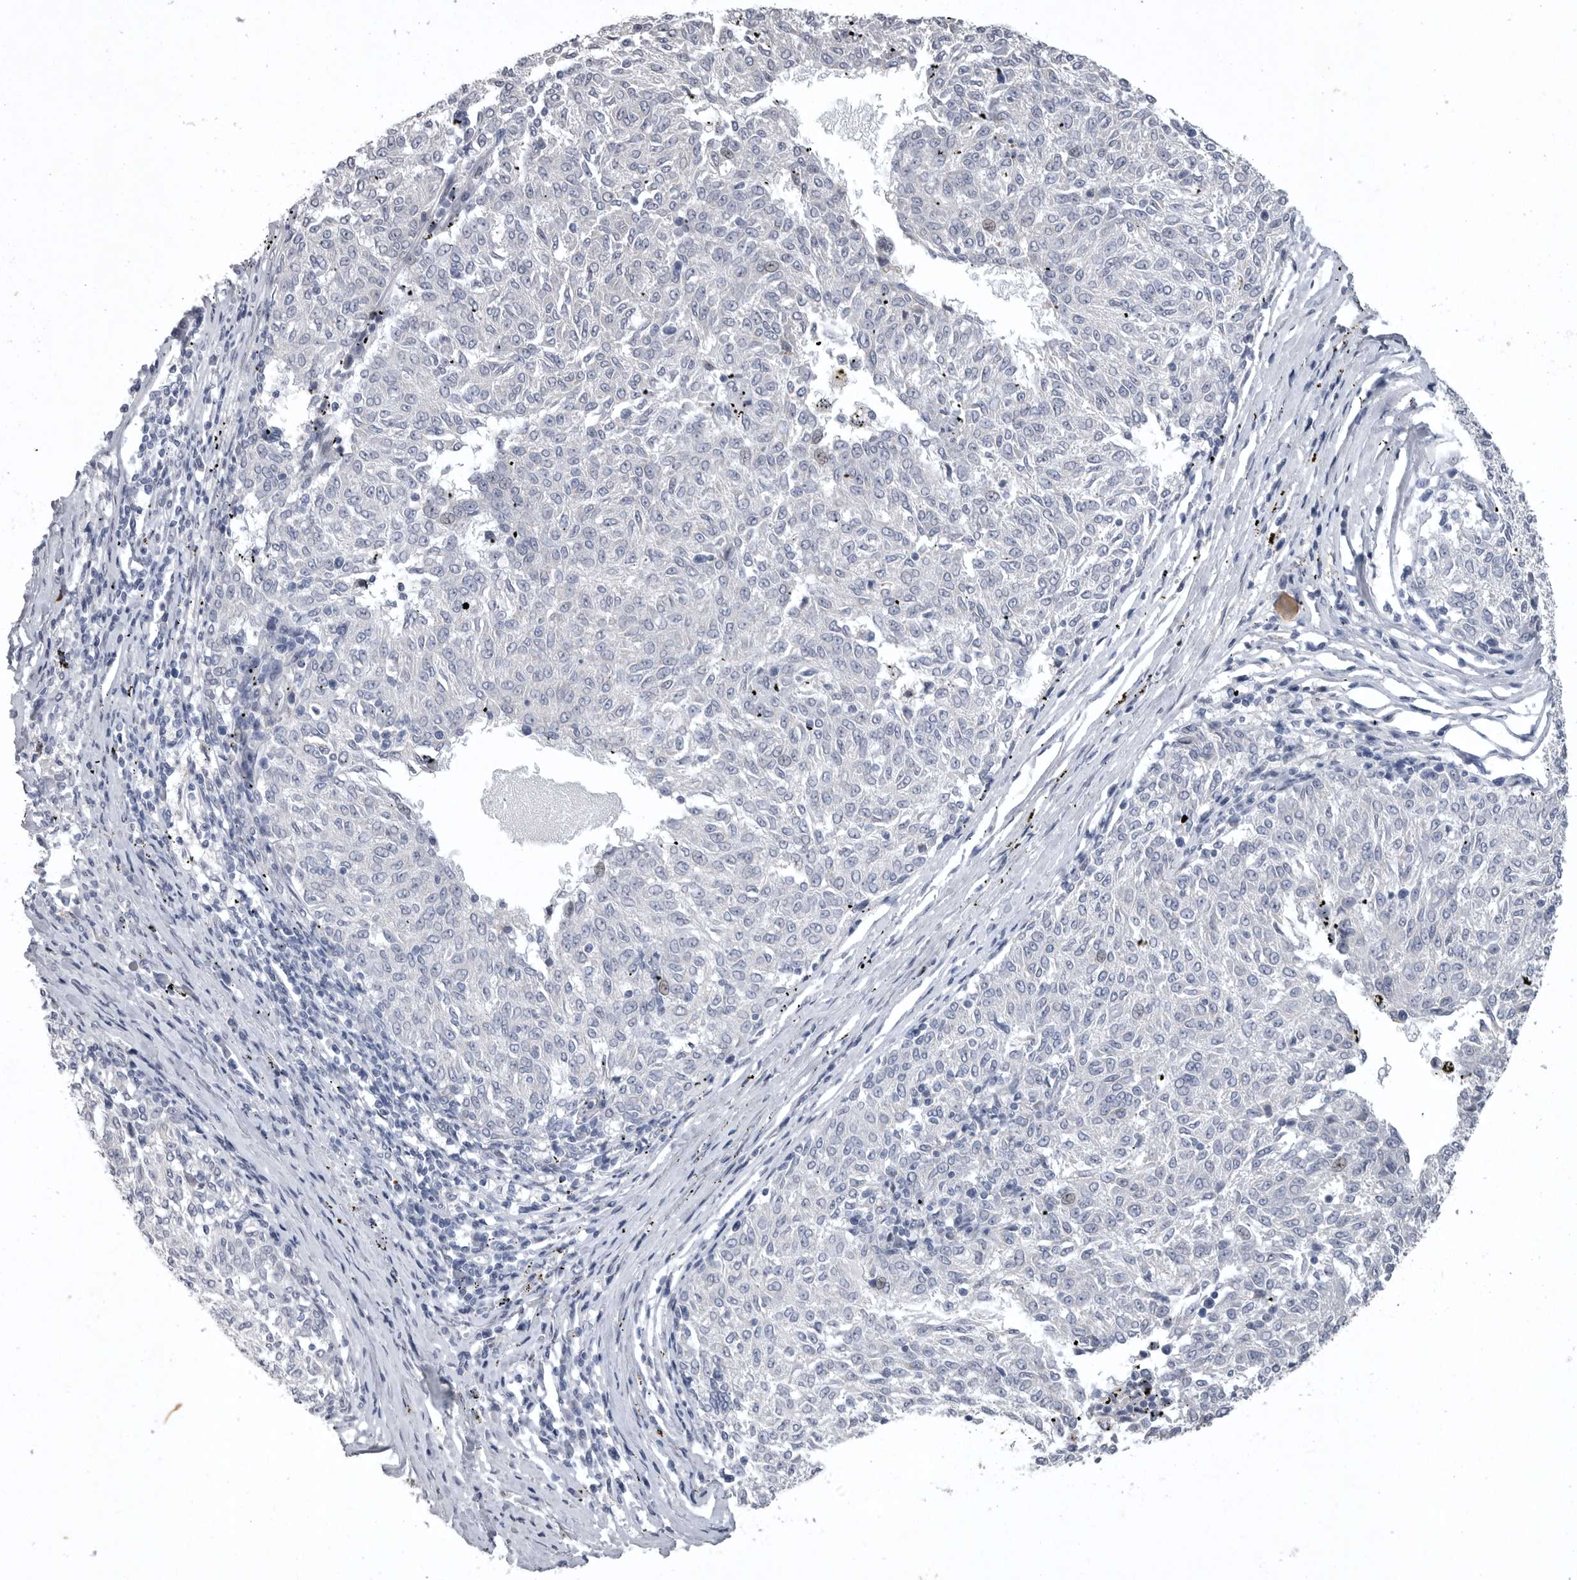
{"staining": {"intensity": "negative", "quantity": "none", "location": "none"}, "tissue": "melanoma", "cell_type": "Tumor cells", "image_type": "cancer", "snomed": [{"axis": "morphology", "description": "Malignant melanoma, NOS"}, {"axis": "topography", "description": "Skin"}], "caption": "This is a photomicrograph of immunohistochemistry staining of malignant melanoma, which shows no positivity in tumor cells.", "gene": "CRP", "patient": {"sex": "female", "age": 72}}